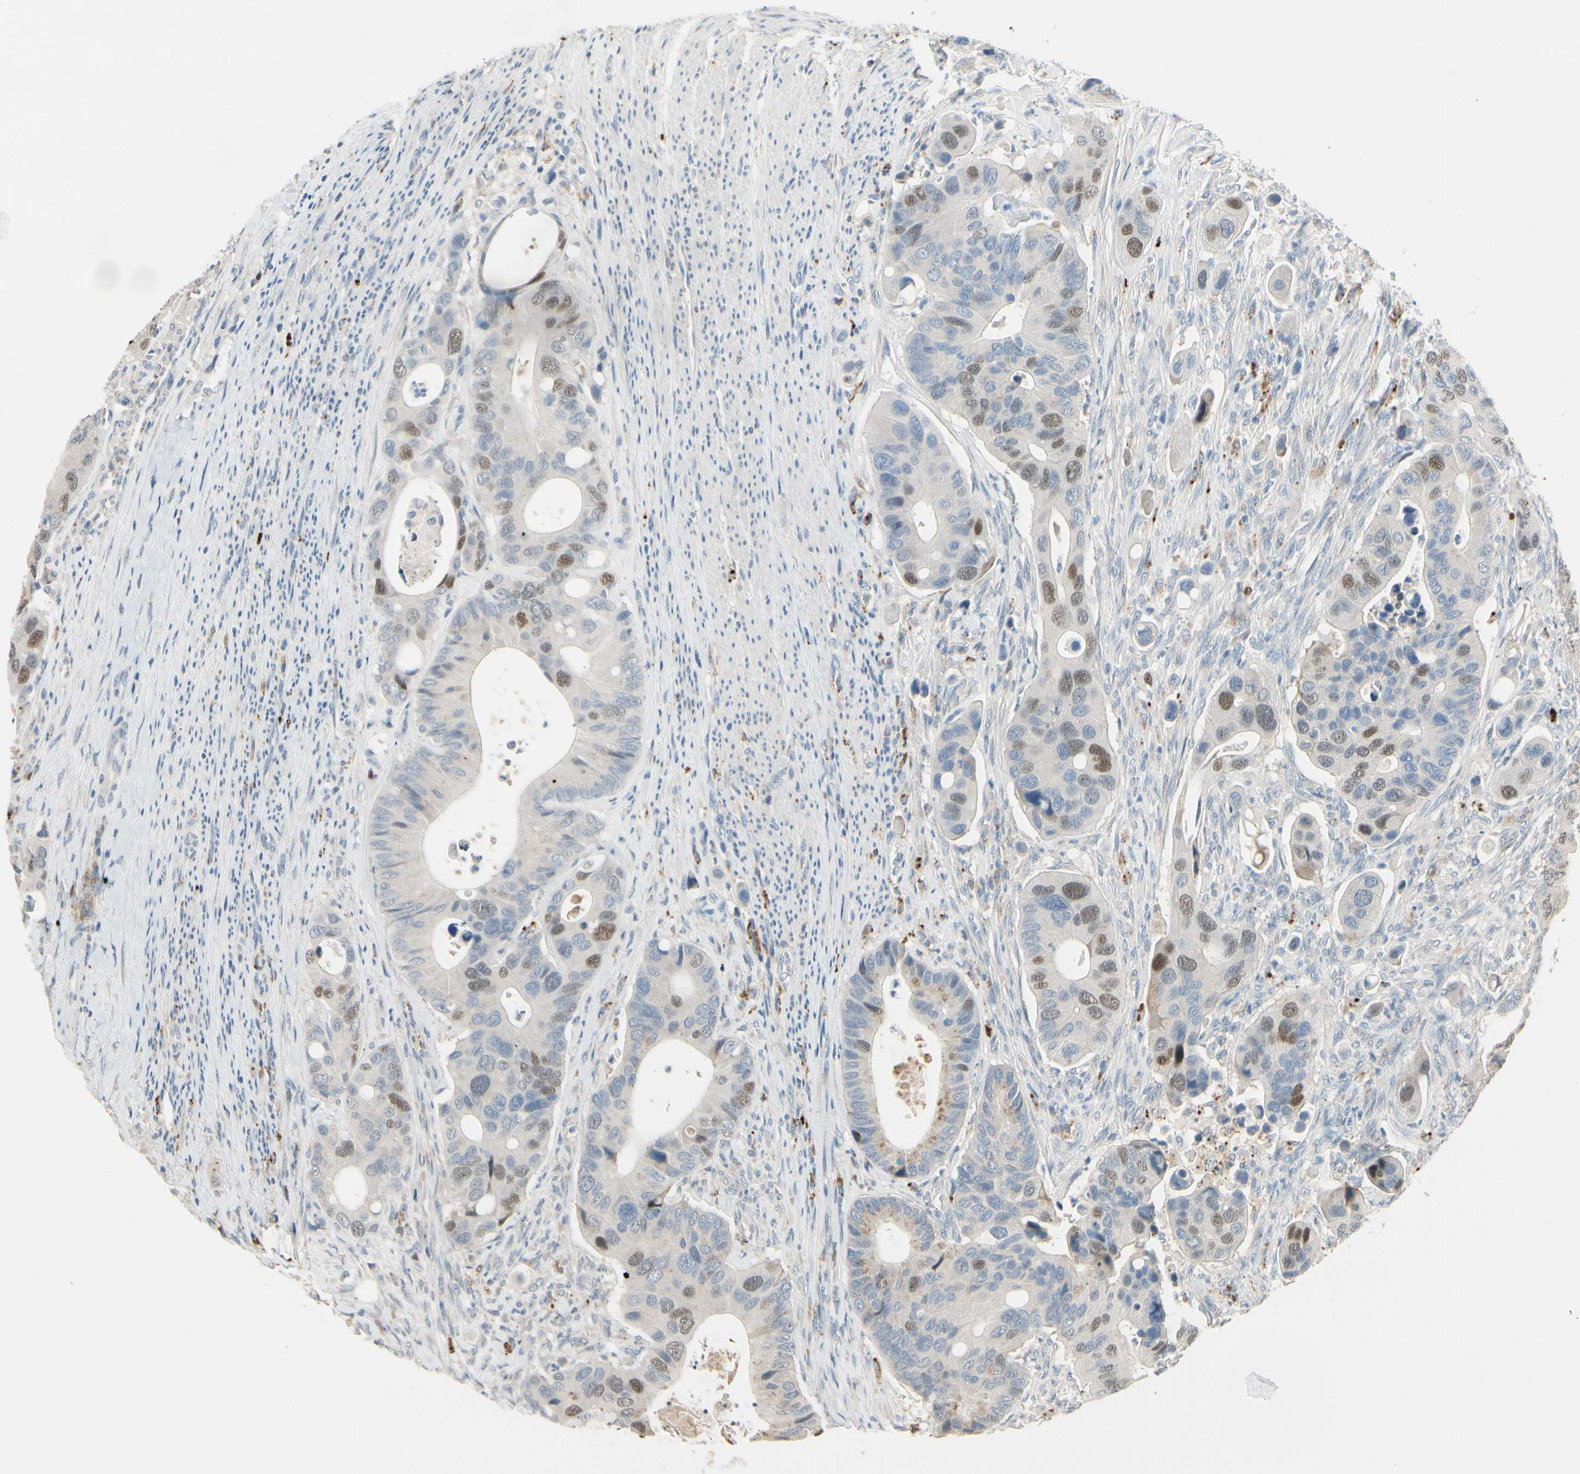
{"staining": {"intensity": "moderate", "quantity": "25%-75%", "location": "nuclear"}, "tissue": "colorectal cancer", "cell_type": "Tumor cells", "image_type": "cancer", "snomed": [{"axis": "morphology", "description": "Adenocarcinoma, NOS"}, {"axis": "topography", "description": "Rectum"}], "caption": "High-power microscopy captured an IHC image of colorectal adenocarcinoma, revealing moderate nuclear staining in approximately 25%-75% of tumor cells.", "gene": "ZKSCAN4", "patient": {"sex": "female", "age": 57}}